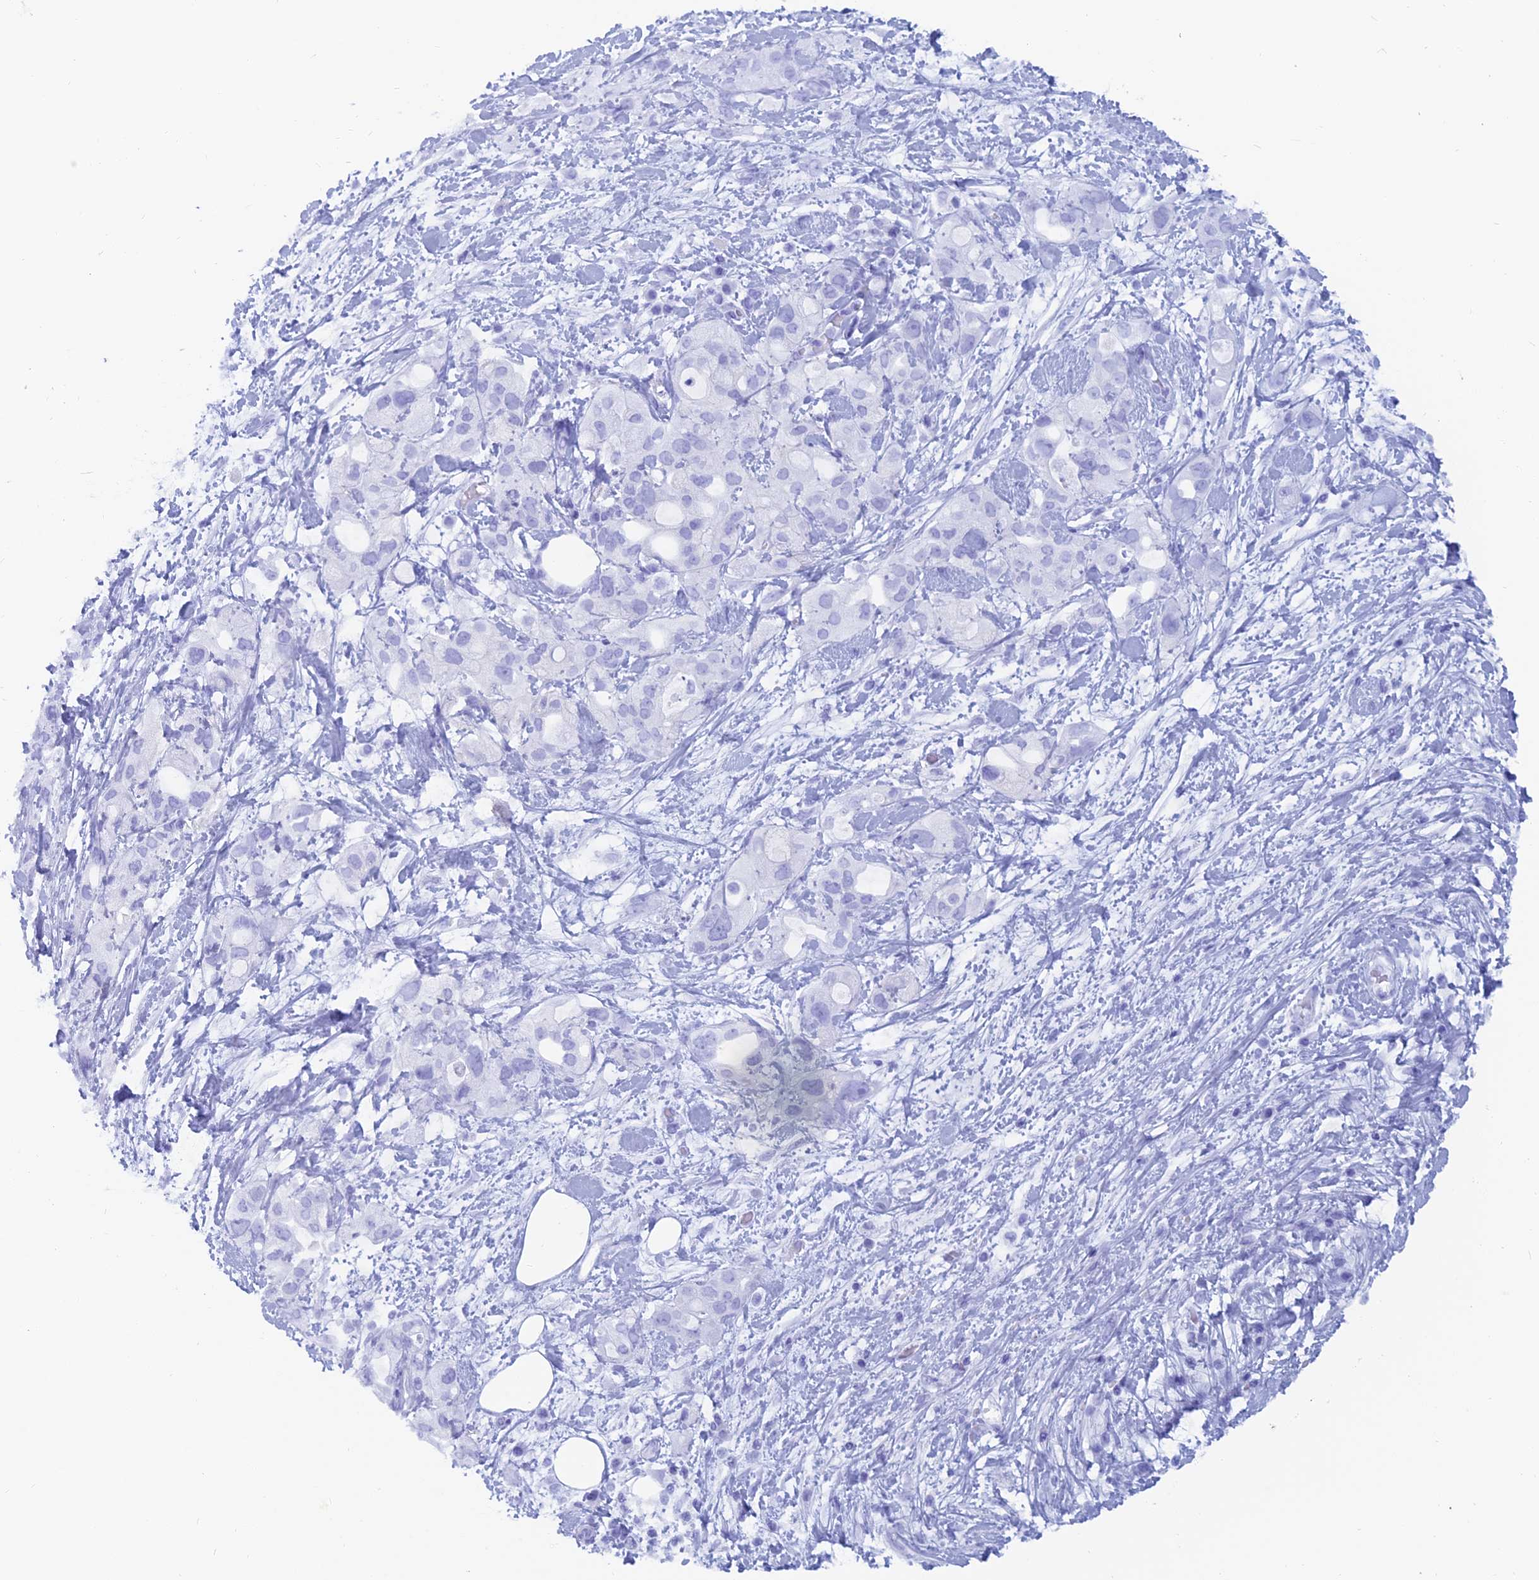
{"staining": {"intensity": "negative", "quantity": "none", "location": "none"}, "tissue": "pancreatic cancer", "cell_type": "Tumor cells", "image_type": "cancer", "snomed": [{"axis": "morphology", "description": "Inflammation, NOS"}, {"axis": "morphology", "description": "Adenocarcinoma, NOS"}, {"axis": "topography", "description": "Pancreas"}], "caption": "This is an IHC micrograph of human pancreatic cancer. There is no staining in tumor cells.", "gene": "CAPS", "patient": {"sex": "female", "age": 56}}